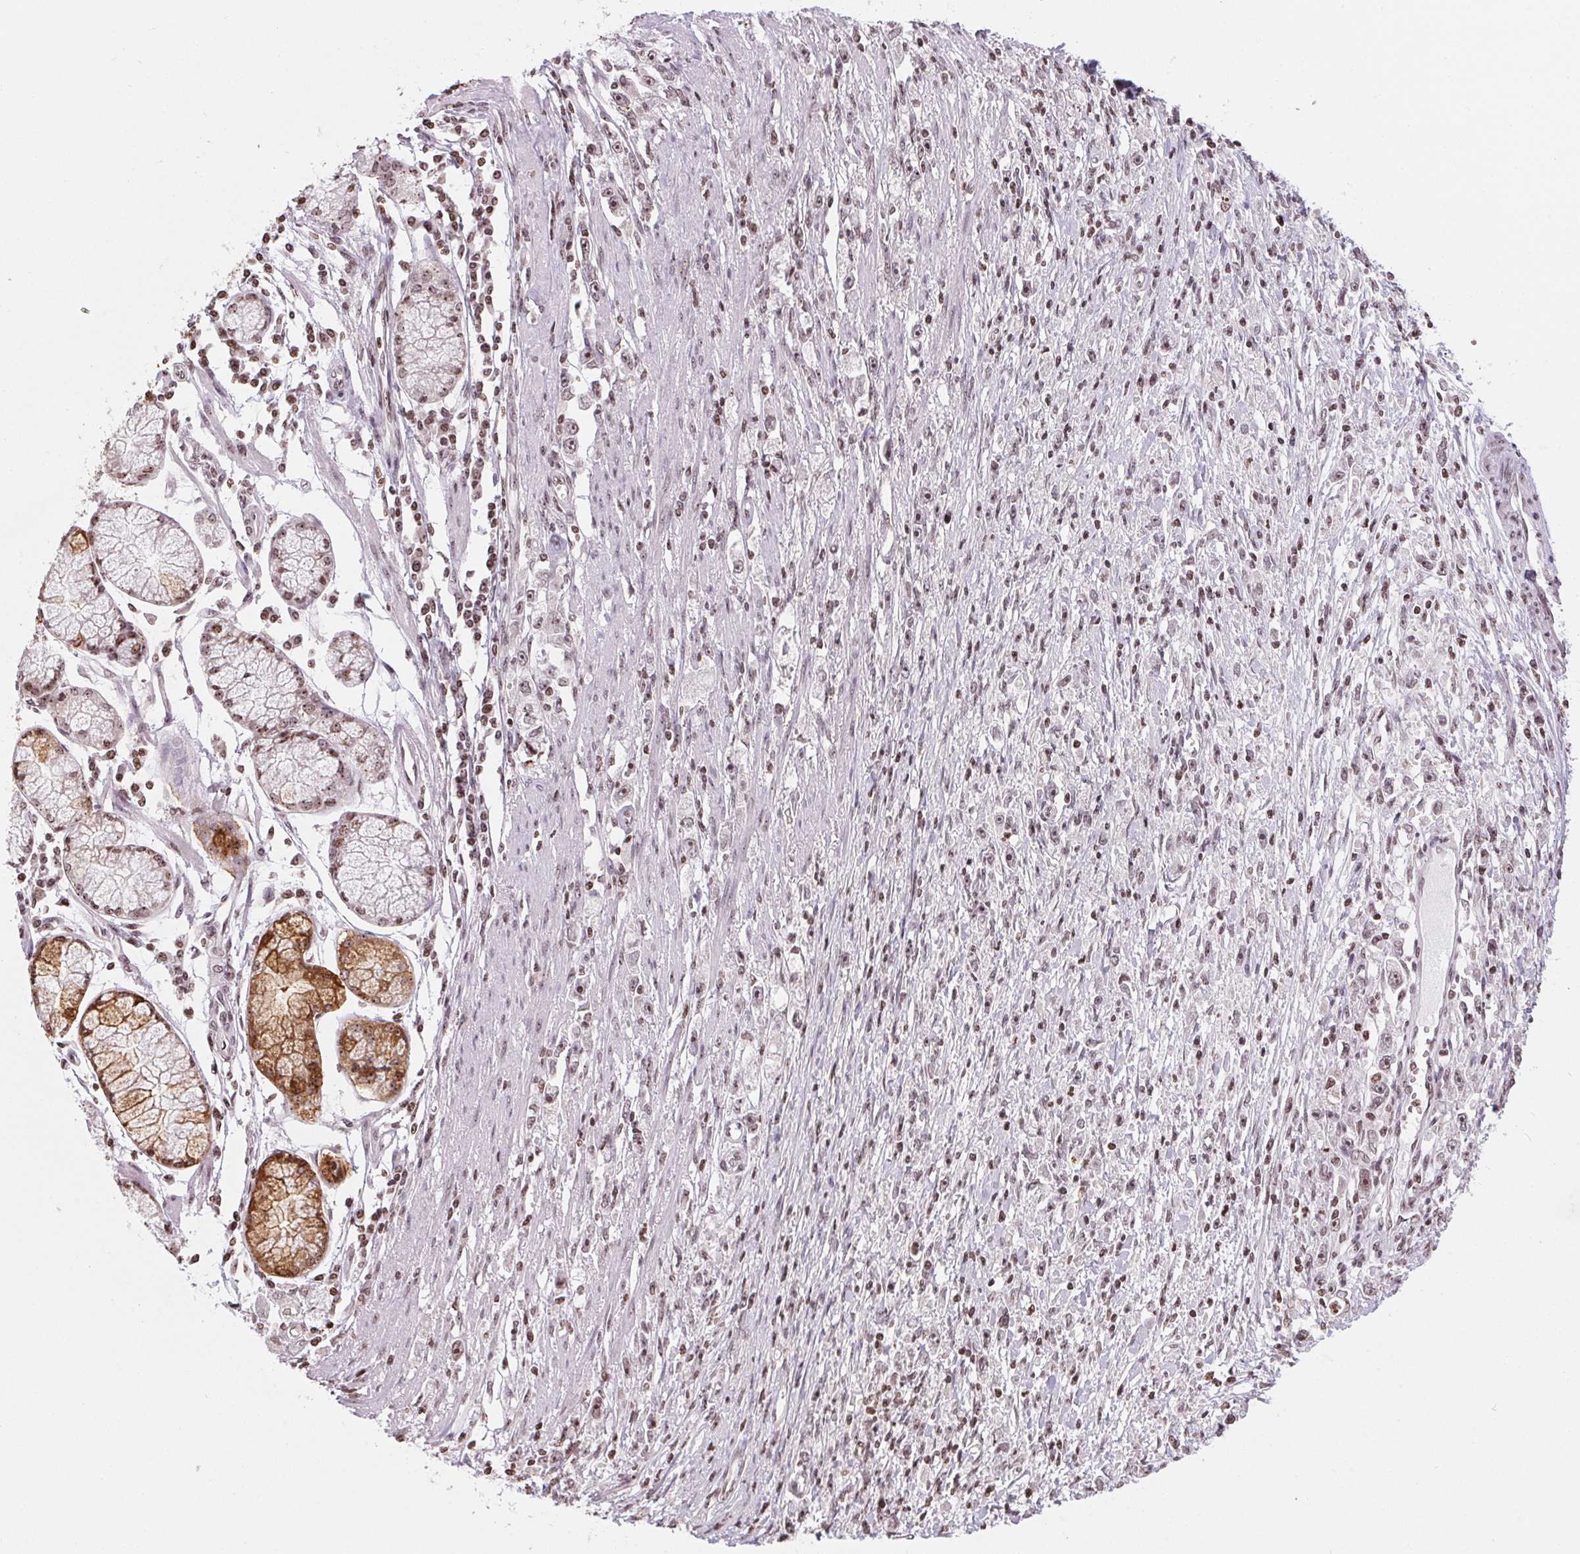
{"staining": {"intensity": "weak", "quantity": ">75%", "location": "nuclear"}, "tissue": "stomach cancer", "cell_type": "Tumor cells", "image_type": "cancer", "snomed": [{"axis": "morphology", "description": "Adenocarcinoma, NOS"}, {"axis": "topography", "description": "Stomach"}], "caption": "Adenocarcinoma (stomach) stained for a protein displays weak nuclear positivity in tumor cells.", "gene": "RNF181", "patient": {"sex": "female", "age": 59}}